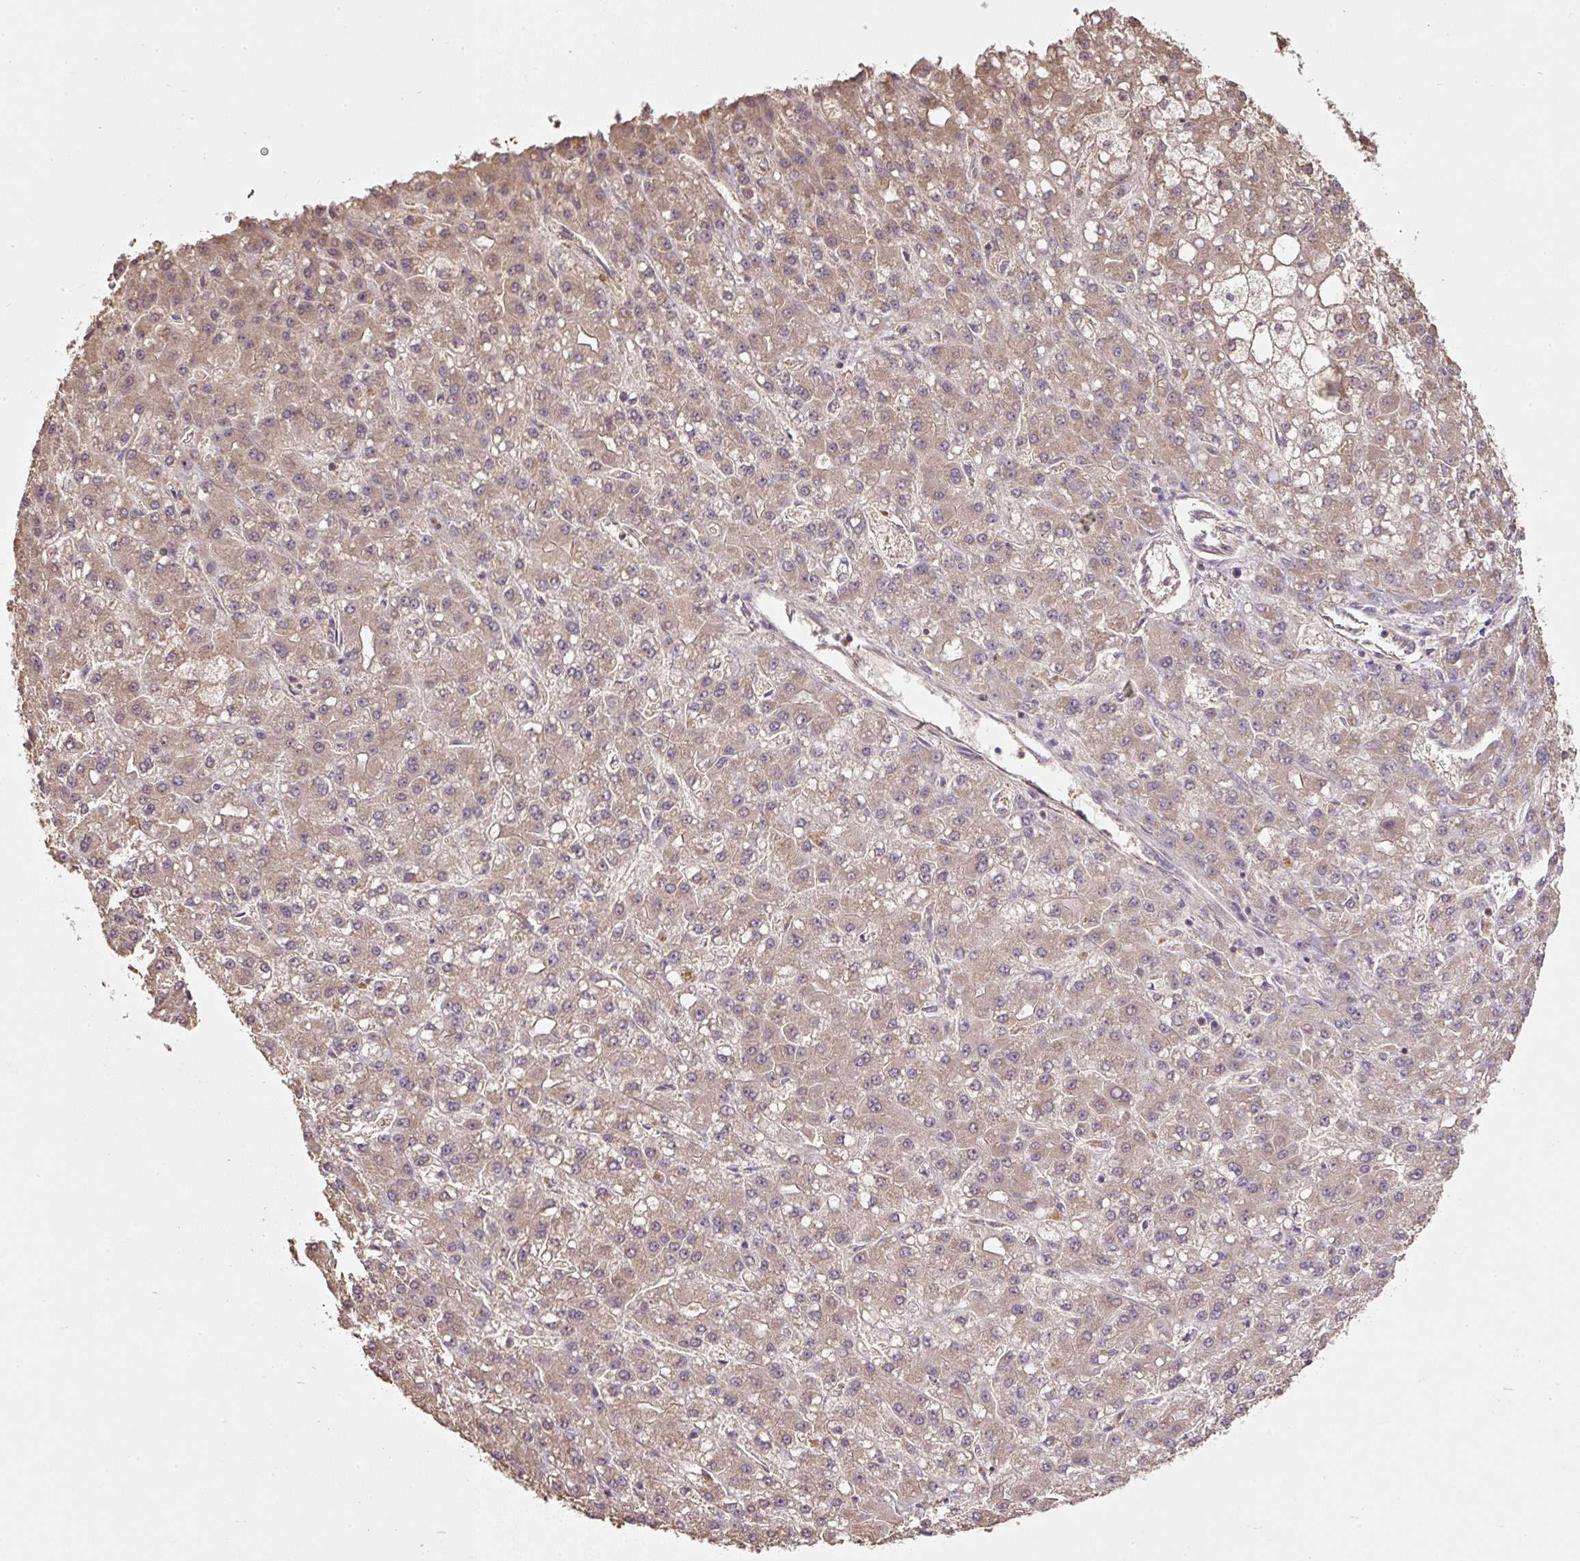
{"staining": {"intensity": "moderate", "quantity": ">75%", "location": "cytoplasmic/membranous"}, "tissue": "liver cancer", "cell_type": "Tumor cells", "image_type": "cancer", "snomed": [{"axis": "morphology", "description": "Carcinoma, Hepatocellular, NOS"}, {"axis": "topography", "description": "Liver"}], "caption": "Liver cancer stained with immunohistochemistry (IHC) exhibits moderate cytoplasmic/membranous positivity in about >75% of tumor cells.", "gene": "TMEM170B", "patient": {"sex": "male", "age": 67}}